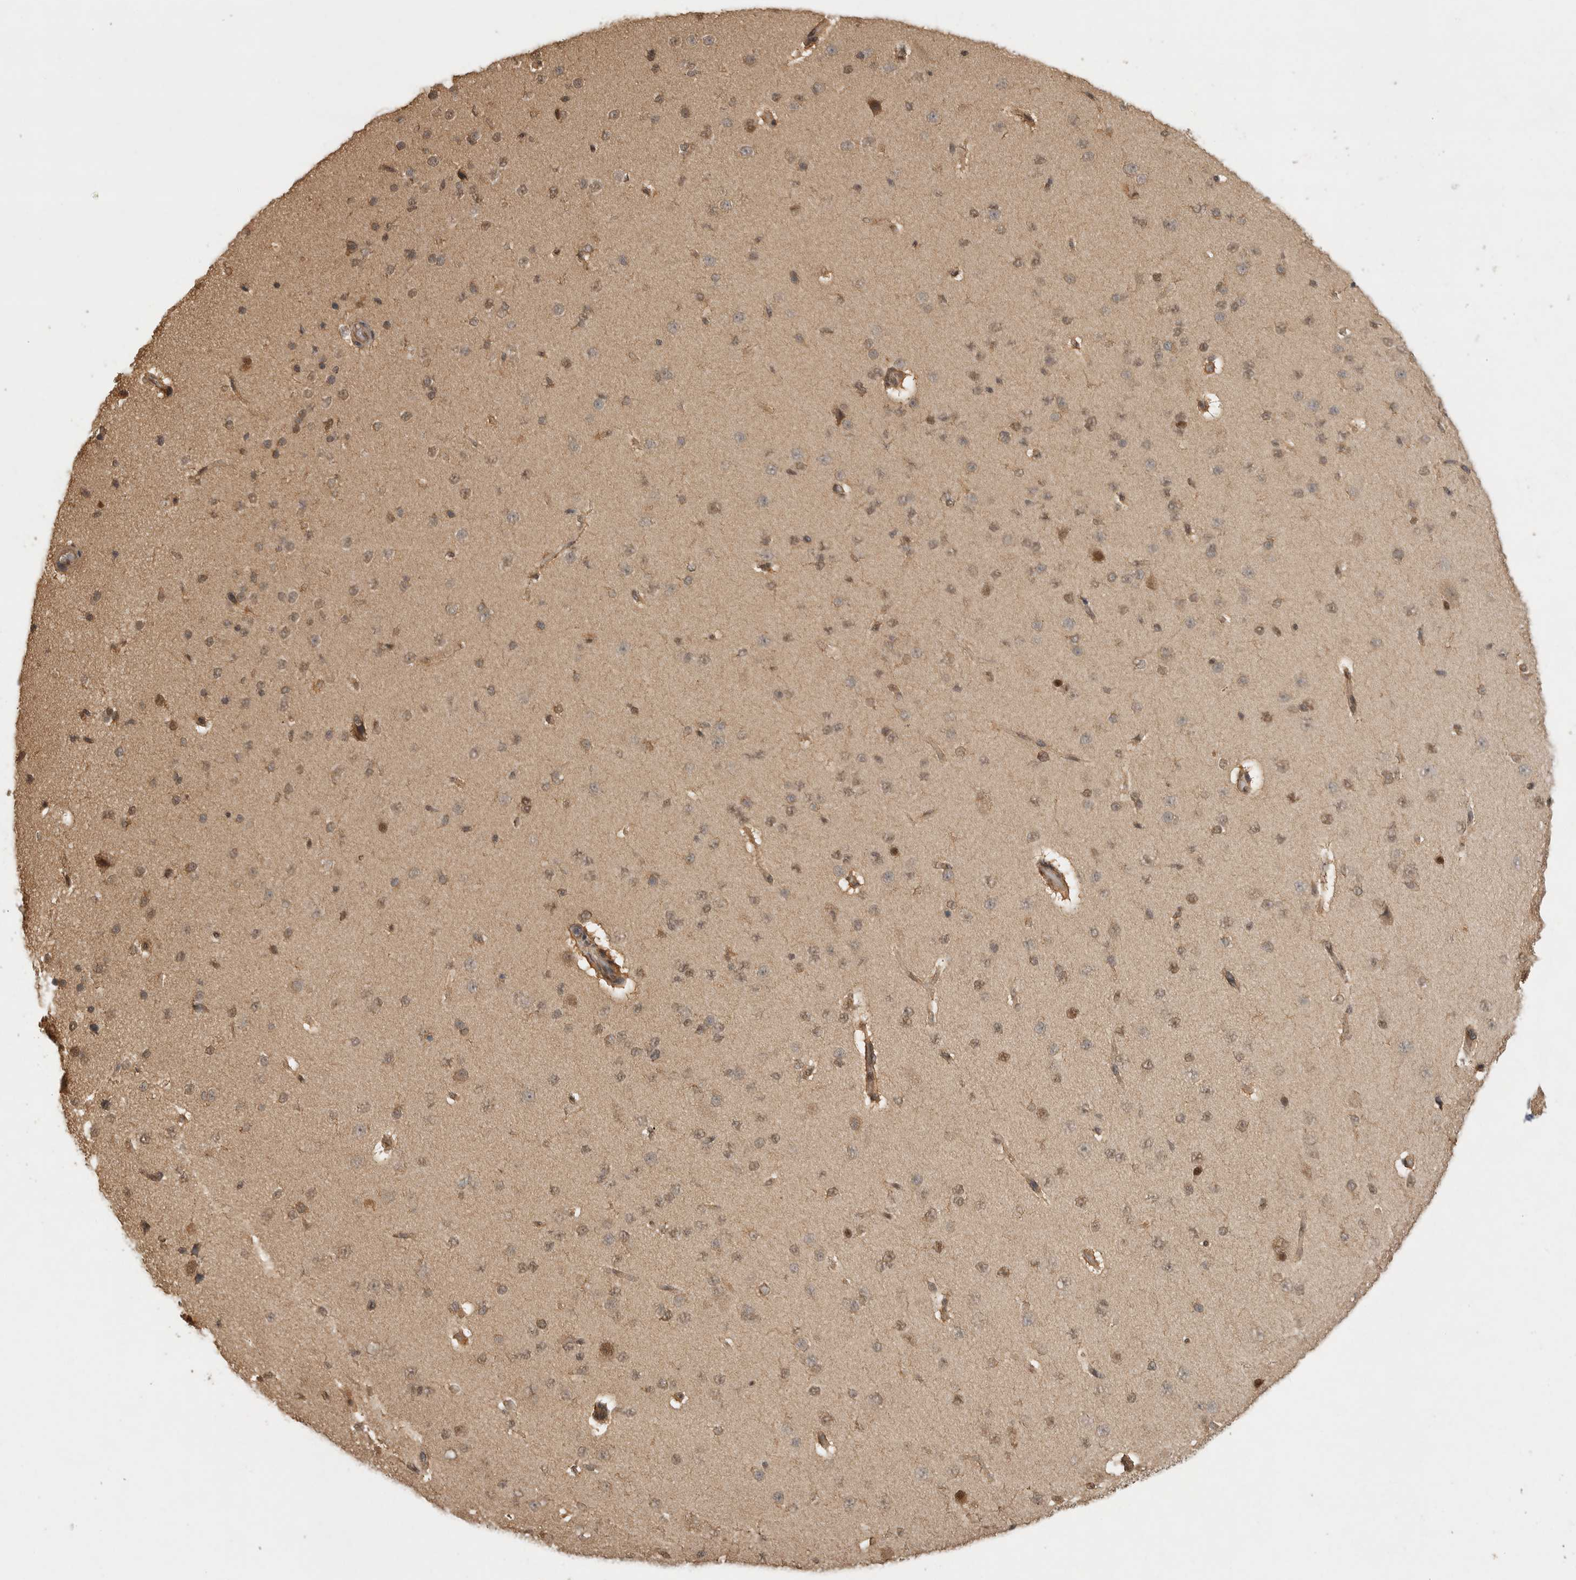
{"staining": {"intensity": "moderate", "quantity": "25%-75%", "location": "cytoplasmic/membranous"}, "tissue": "cerebral cortex", "cell_type": "Endothelial cells", "image_type": "normal", "snomed": [{"axis": "morphology", "description": "Normal tissue, NOS"}, {"axis": "morphology", "description": "Developmental malformation"}, {"axis": "topography", "description": "Cerebral cortex"}], "caption": "Immunohistochemical staining of unremarkable cerebral cortex exhibits medium levels of moderate cytoplasmic/membranous expression in approximately 25%-75% of endothelial cells.", "gene": "DFFA", "patient": {"sex": "female", "age": 30}}